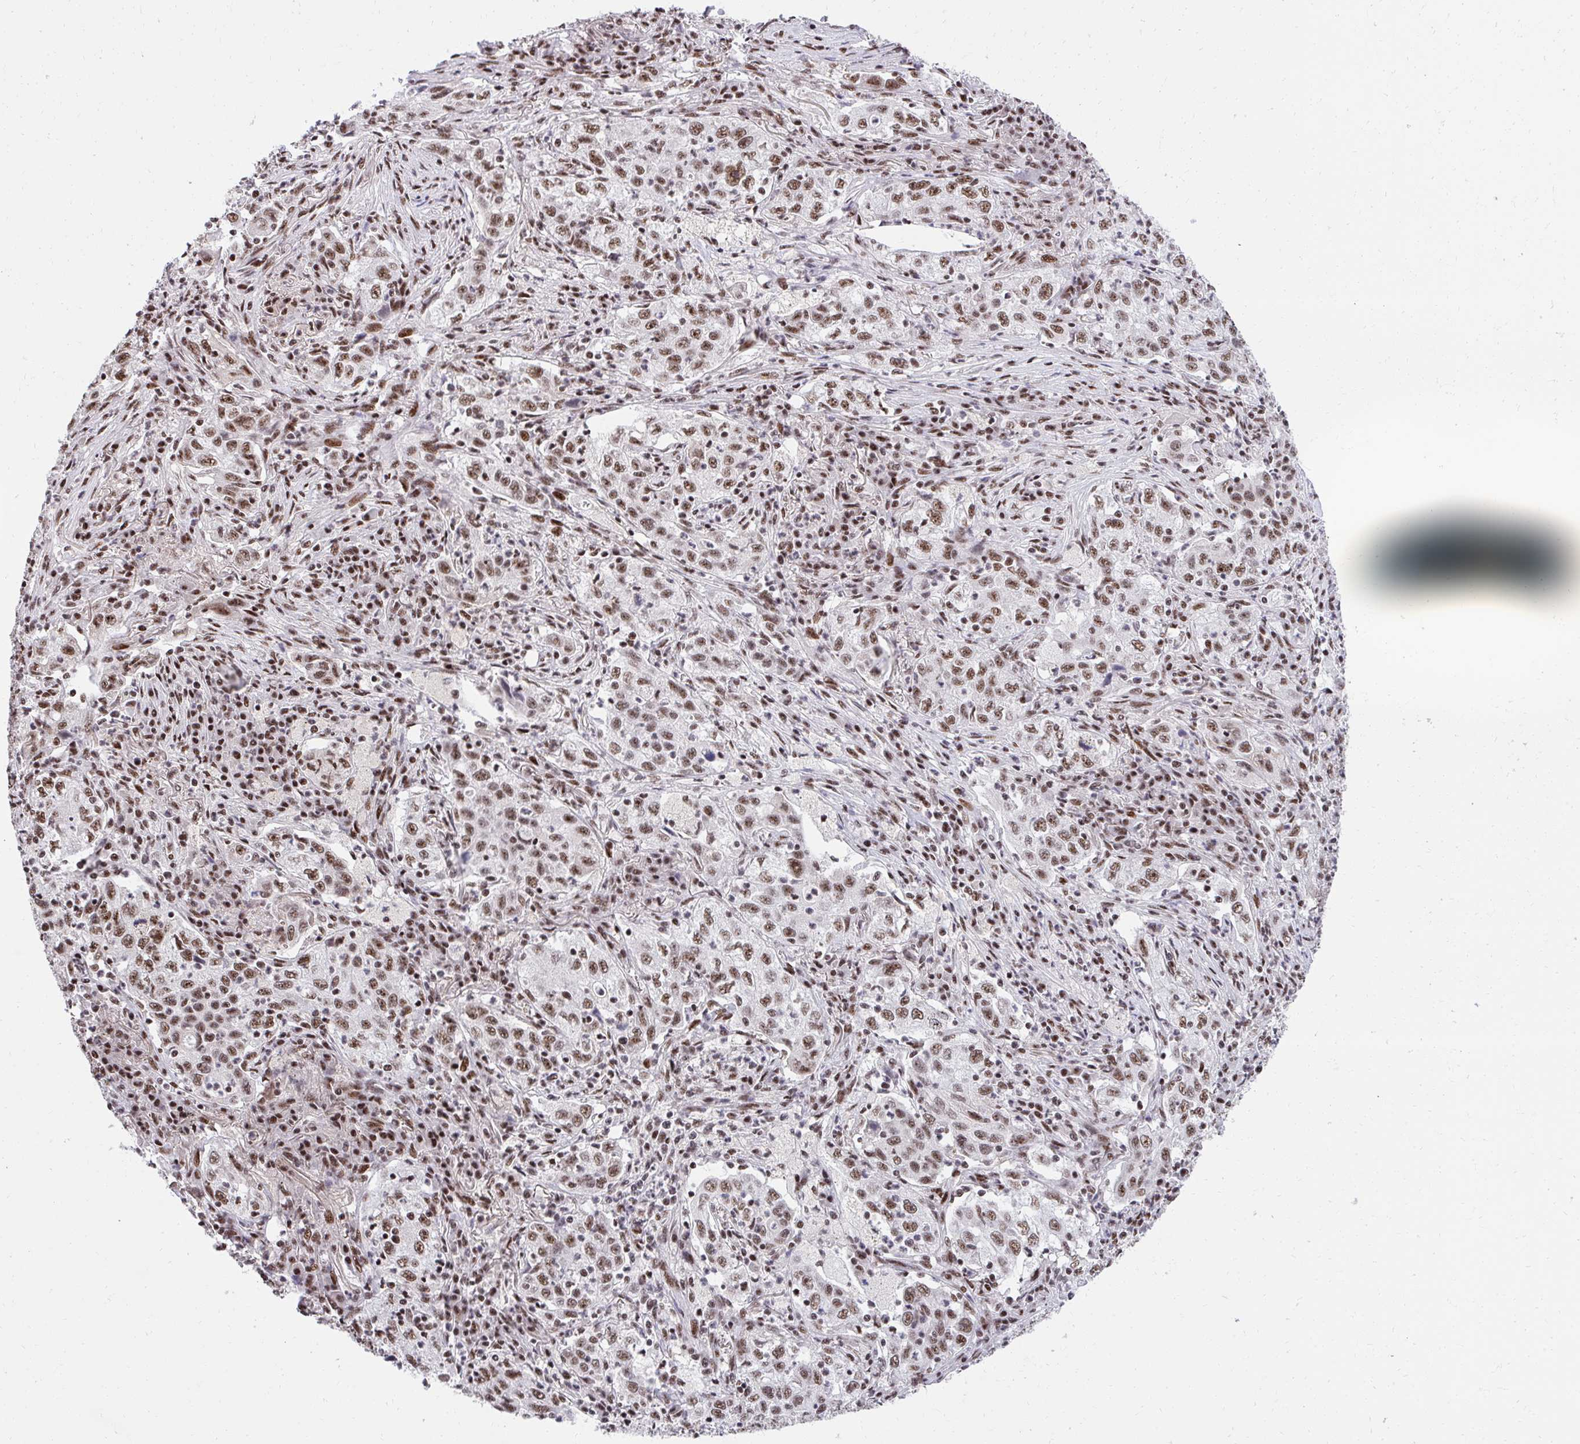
{"staining": {"intensity": "moderate", "quantity": ">75%", "location": "nuclear"}, "tissue": "lung cancer", "cell_type": "Tumor cells", "image_type": "cancer", "snomed": [{"axis": "morphology", "description": "Squamous cell carcinoma, NOS"}, {"axis": "topography", "description": "Lung"}], "caption": "An image of lung cancer (squamous cell carcinoma) stained for a protein reveals moderate nuclear brown staining in tumor cells. Immunohistochemistry stains the protein of interest in brown and the nuclei are stained blue.", "gene": "SYNE4", "patient": {"sex": "male", "age": 71}}